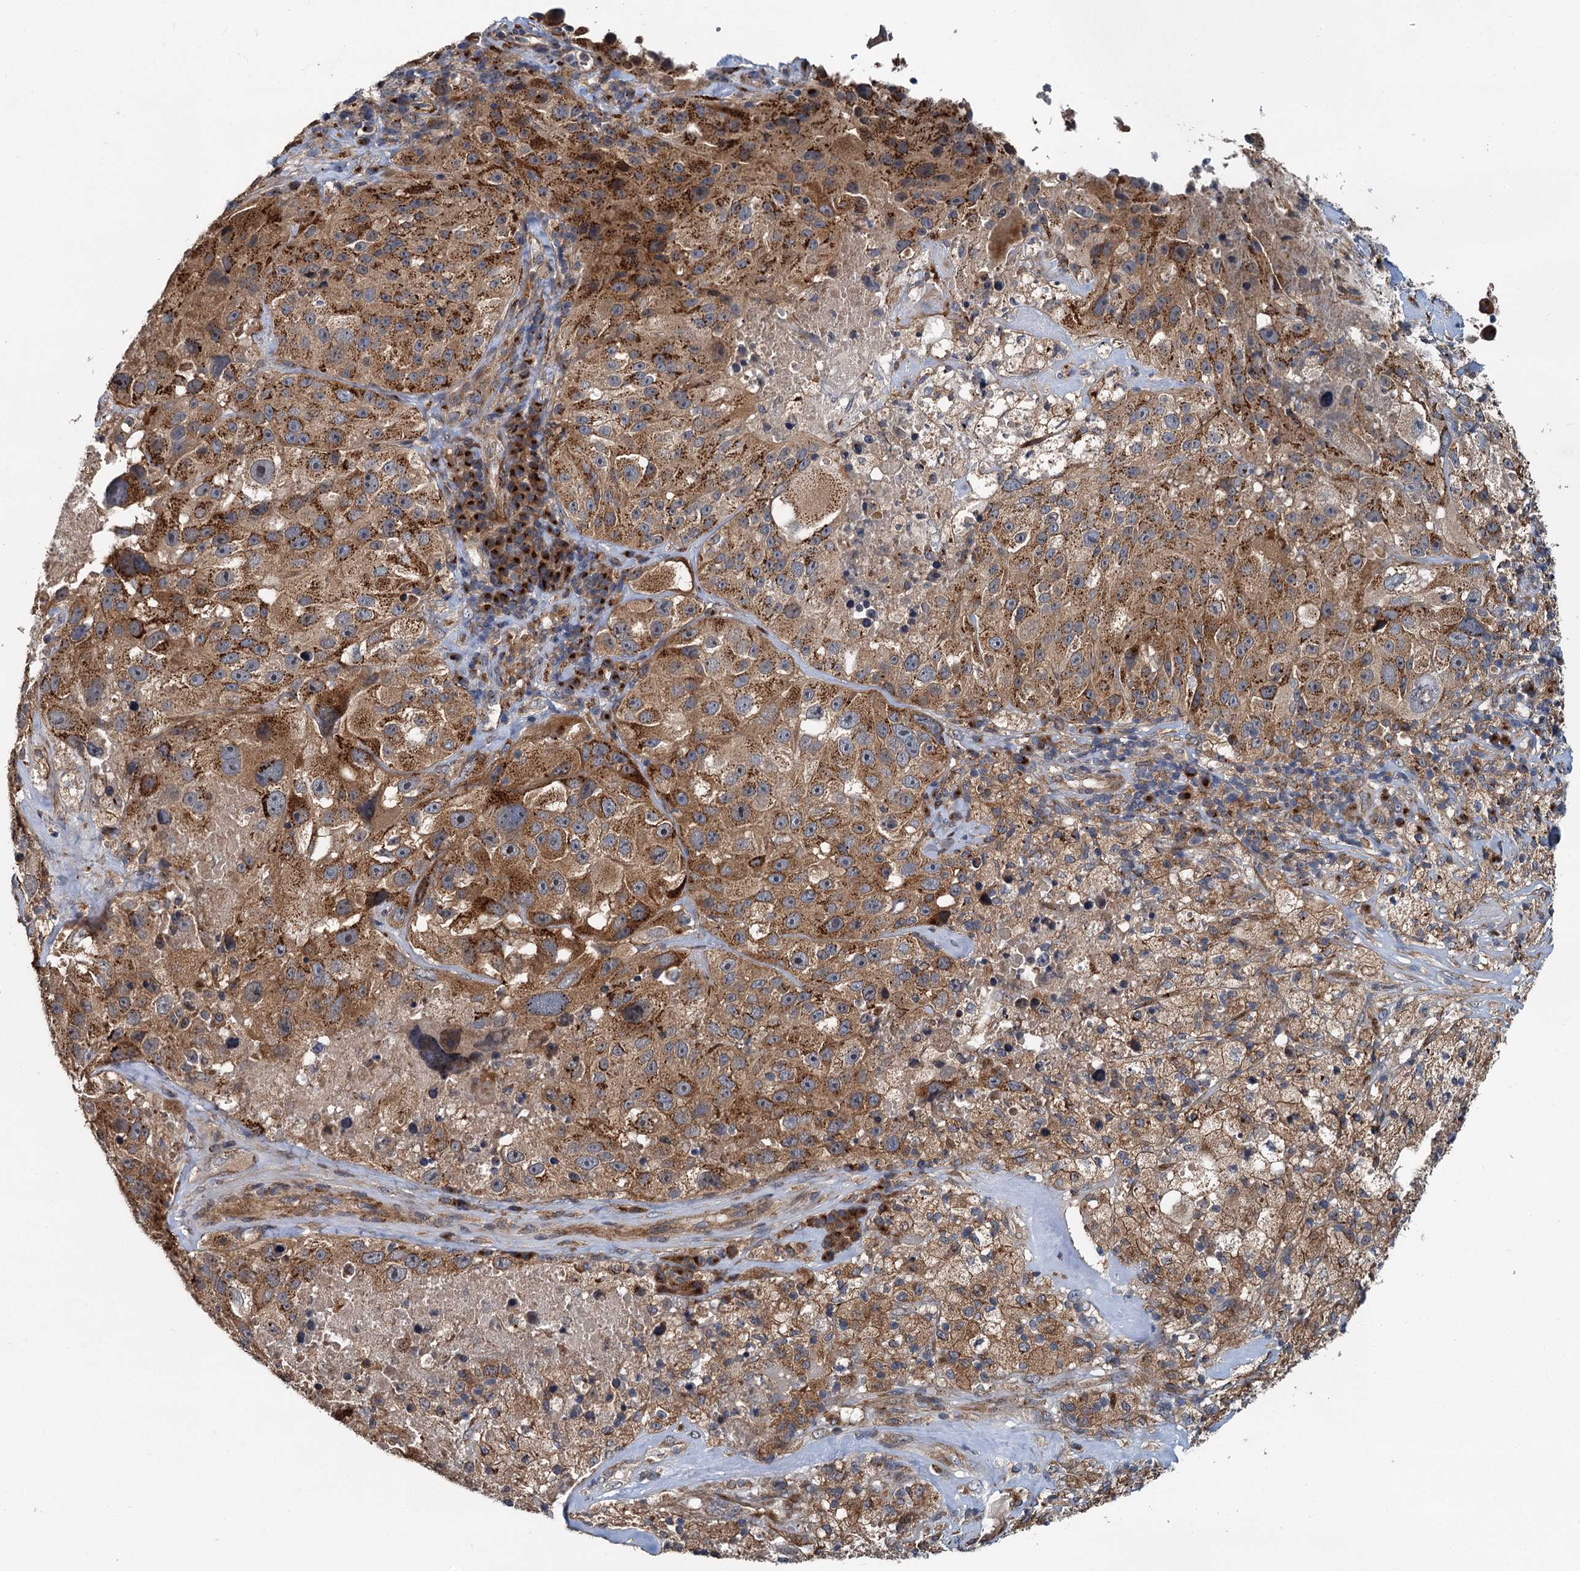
{"staining": {"intensity": "moderate", "quantity": ">75%", "location": "cytoplasmic/membranous"}, "tissue": "melanoma", "cell_type": "Tumor cells", "image_type": "cancer", "snomed": [{"axis": "morphology", "description": "Malignant melanoma, Metastatic site"}, {"axis": "topography", "description": "Lymph node"}], "caption": "An image showing moderate cytoplasmic/membranous positivity in approximately >75% of tumor cells in melanoma, as visualized by brown immunohistochemical staining.", "gene": "LRRK2", "patient": {"sex": "male", "age": 62}}